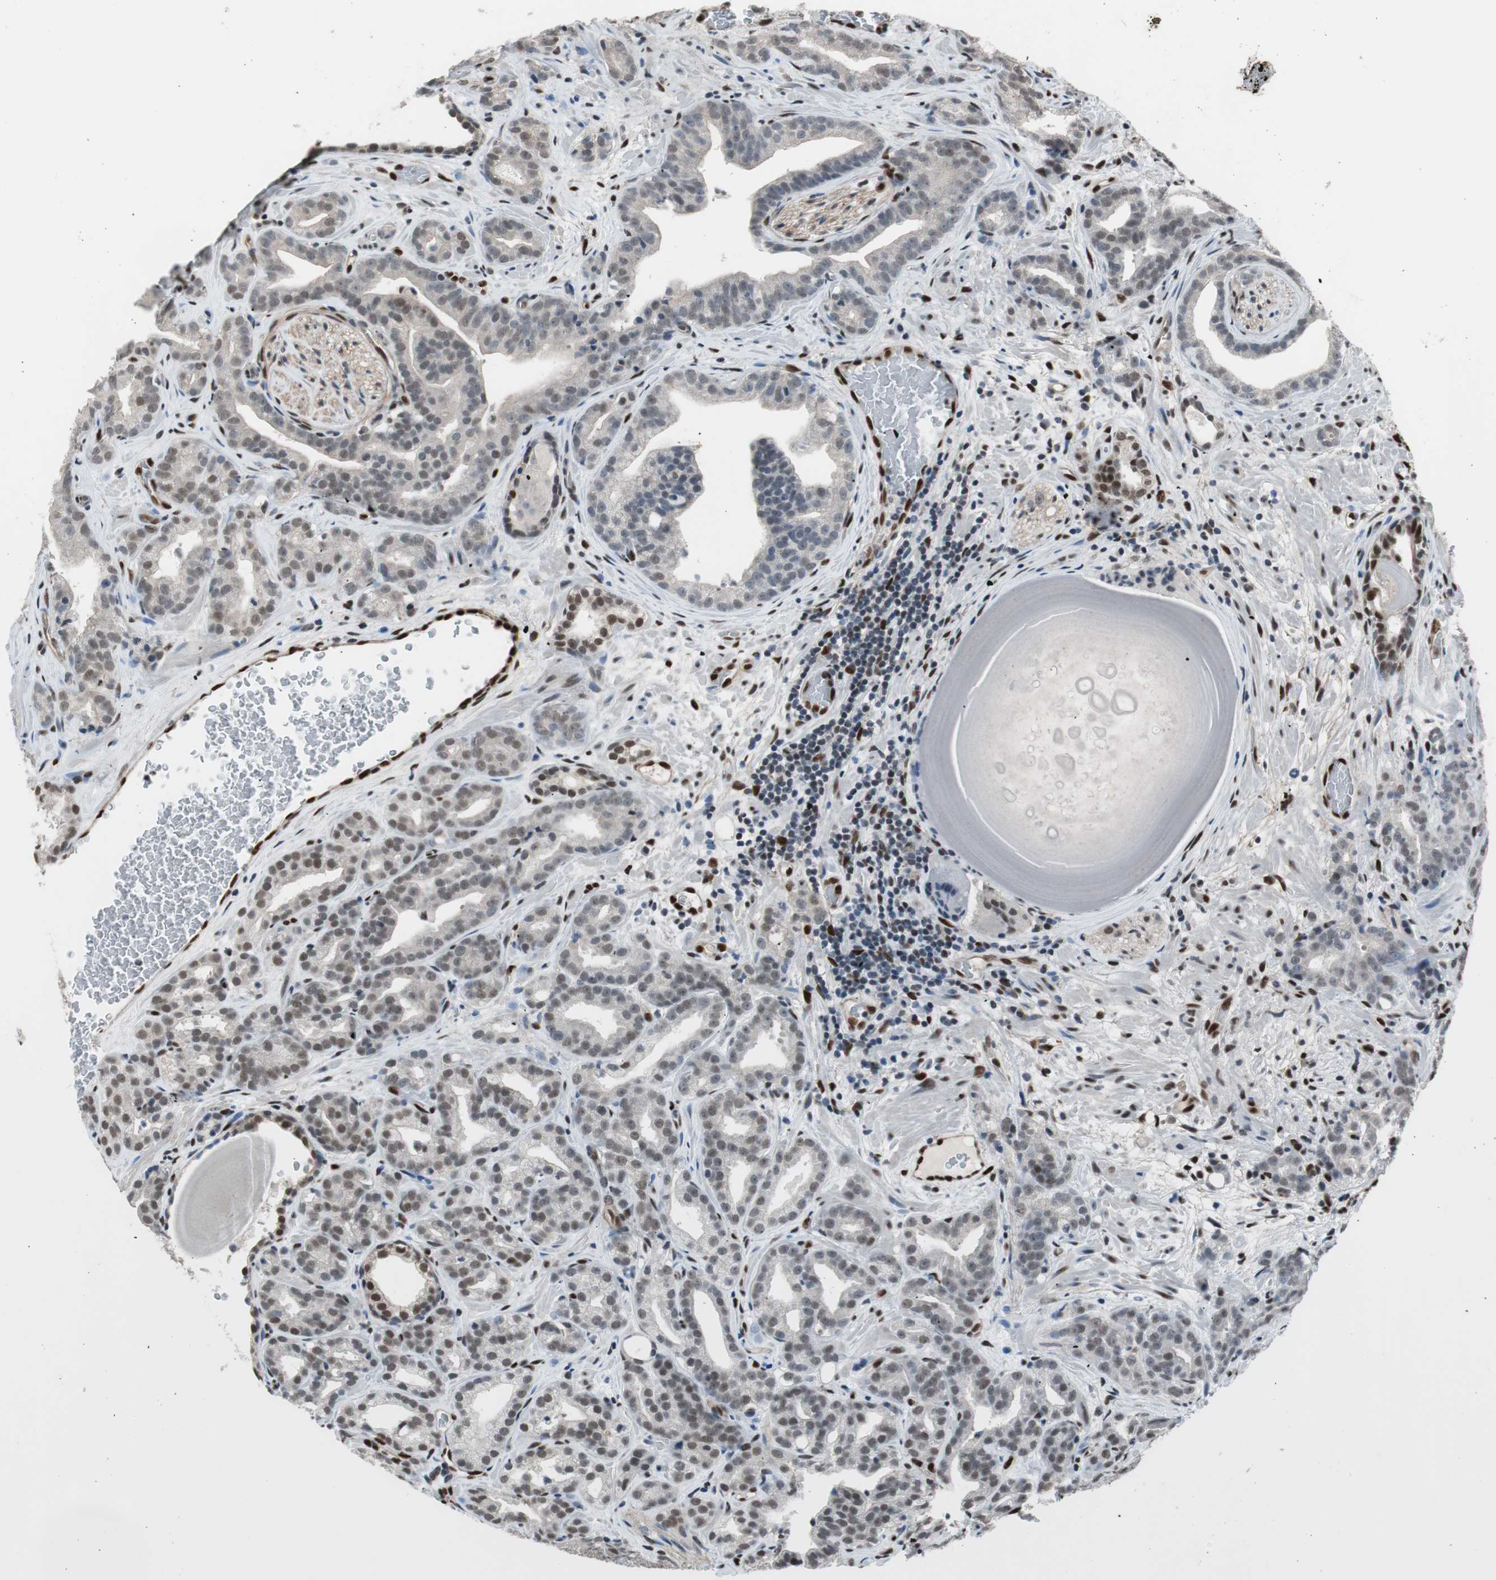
{"staining": {"intensity": "weak", "quantity": "<25%", "location": "cytoplasmic/membranous,nuclear"}, "tissue": "prostate cancer", "cell_type": "Tumor cells", "image_type": "cancer", "snomed": [{"axis": "morphology", "description": "Adenocarcinoma, Low grade"}, {"axis": "topography", "description": "Prostate"}], "caption": "Human prostate cancer (low-grade adenocarcinoma) stained for a protein using immunohistochemistry shows no expression in tumor cells.", "gene": "PML", "patient": {"sex": "male", "age": 63}}